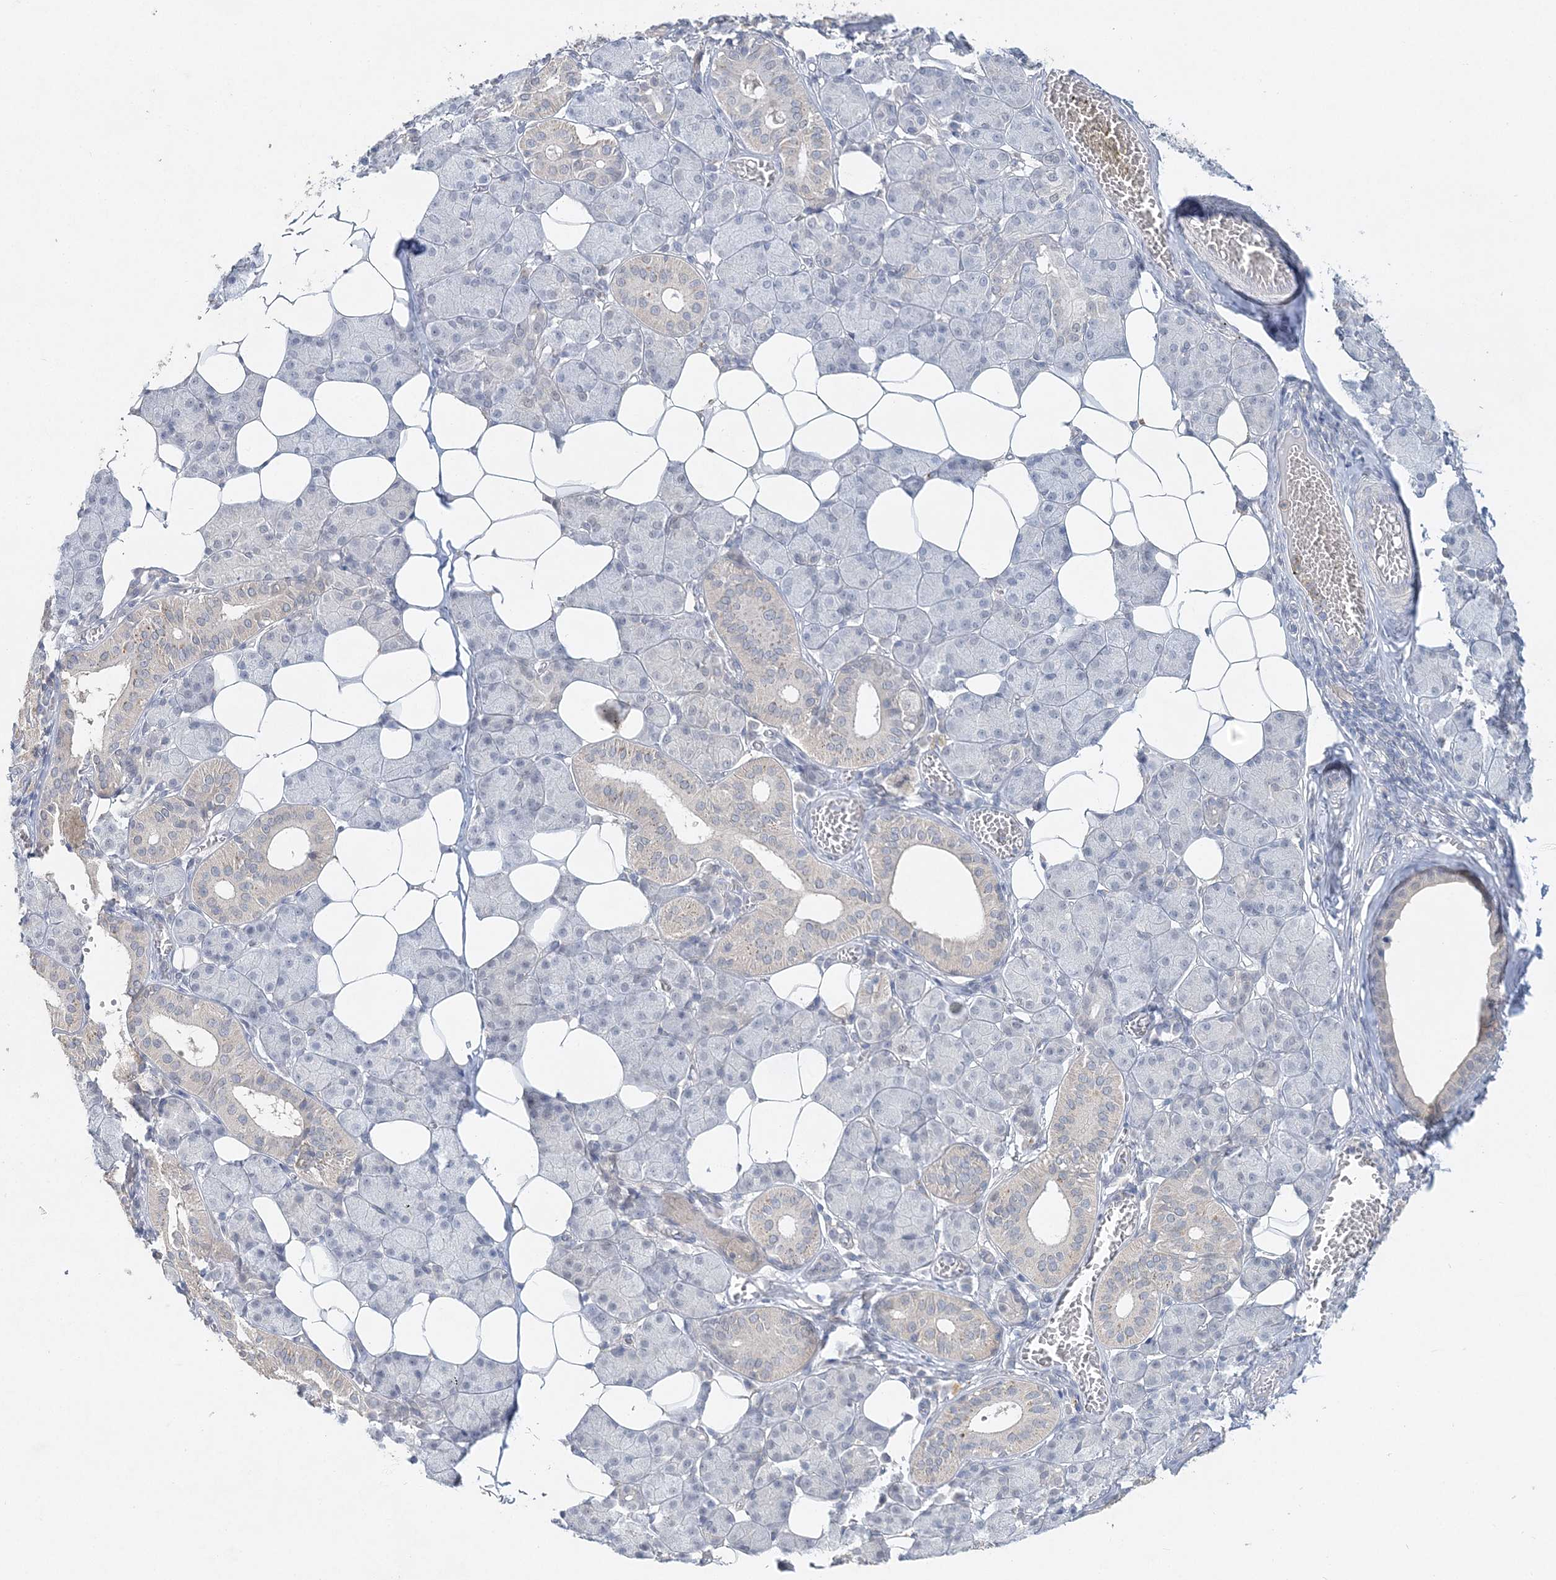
{"staining": {"intensity": "negative", "quantity": "none", "location": "none"}, "tissue": "salivary gland", "cell_type": "Glandular cells", "image_type": "normal", "snomed": [{"axis": "morphology", "description": "Normal tissue, NOS"}, {"axis": "topography", "description": "Salivary gland"}], "caption": "IHC of unremarkable human salivary gland displays no expression in glandular cells.", "gene": "MAT2B", "patient": {"sex": "female", "age": 33}}